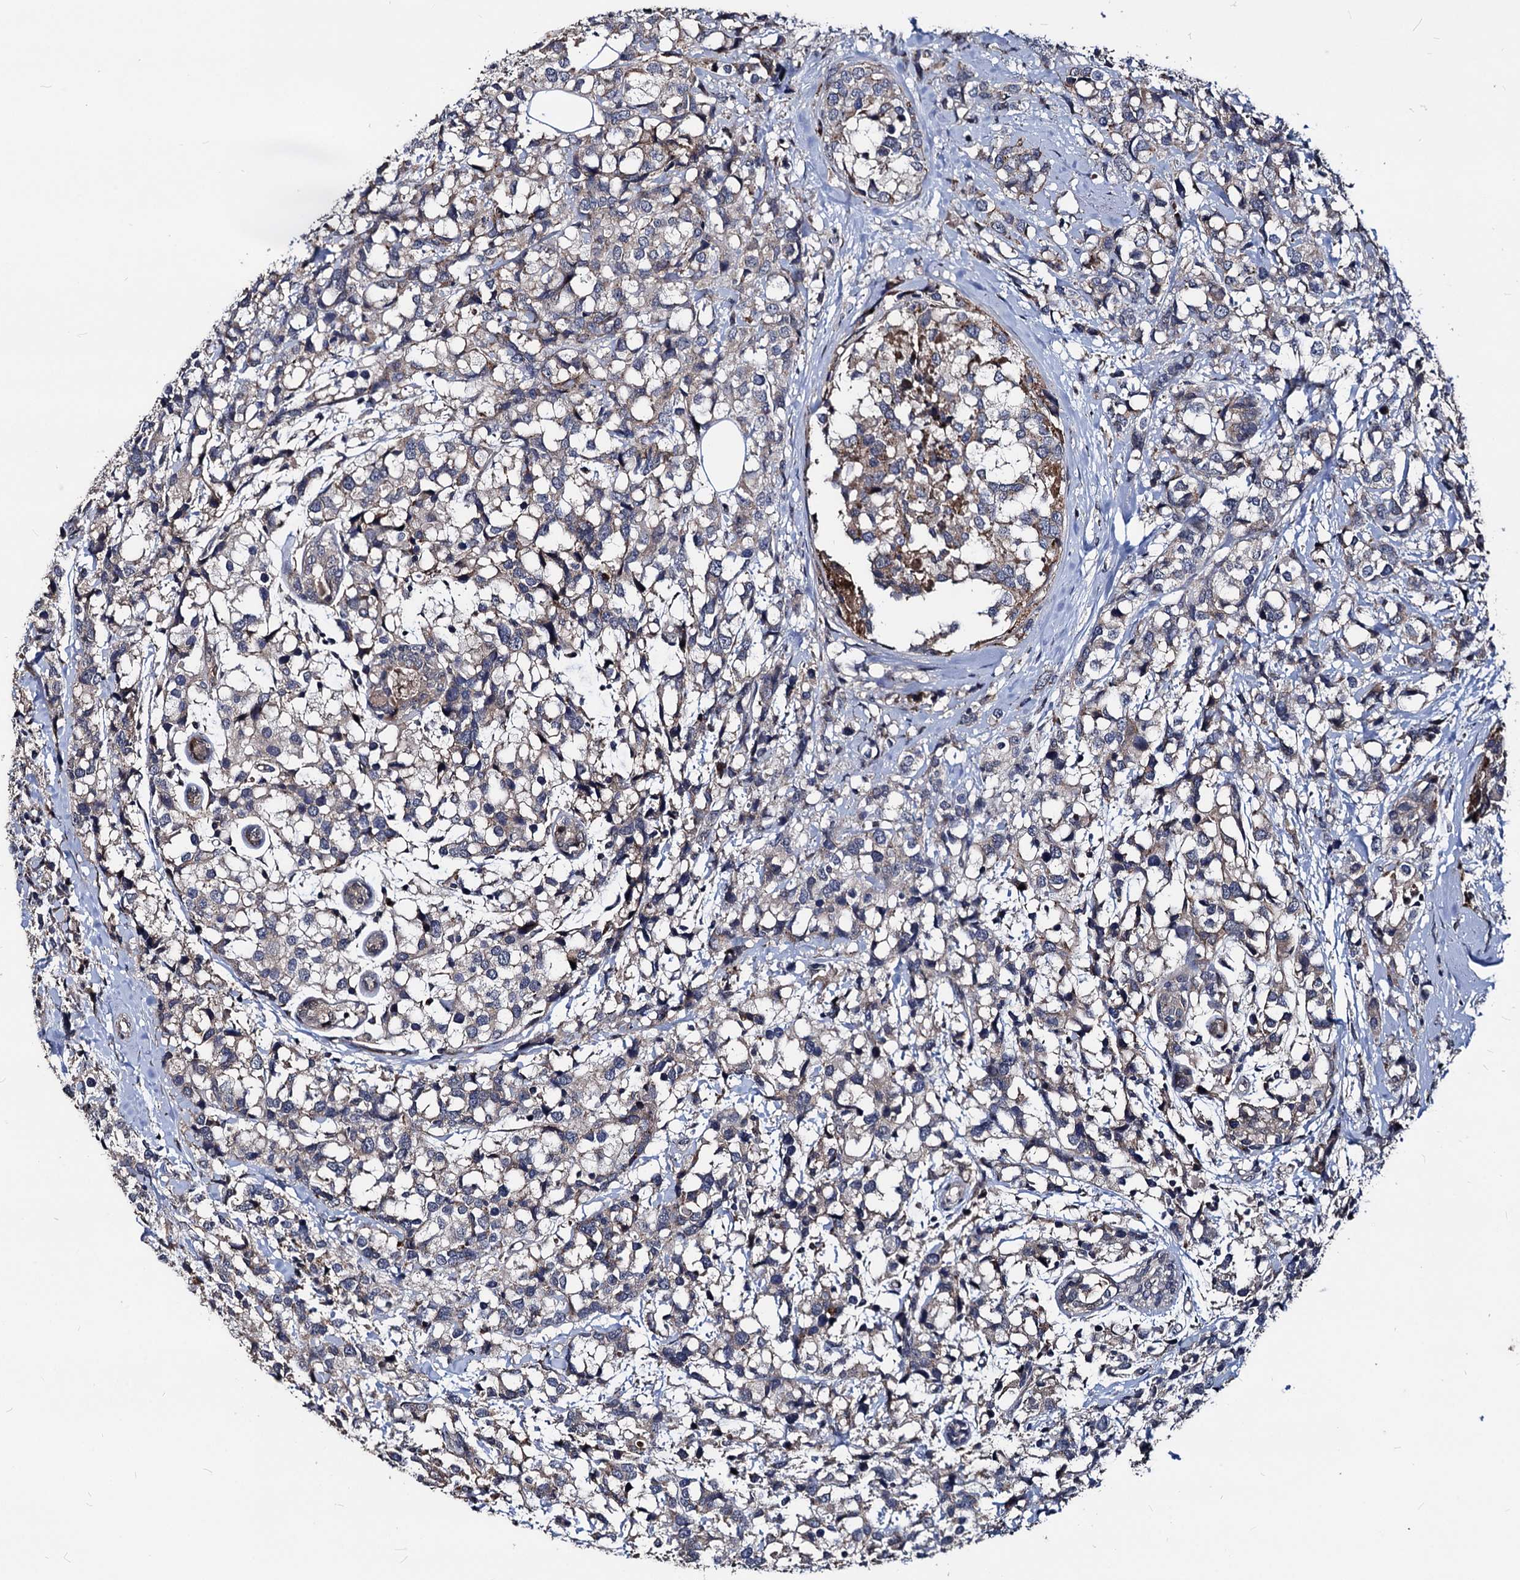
{"staining": {"intensity": "negative", "quantity": "none", "location": "none"}, "tissue": "breast cancer", "cell_type": "Tumor cells", "image_type": "cancer", "snomed": [{"axis": "morphology", "description": "Lobular carcinoma"}, {"axis": "topography", "description": "Breast"}], "caption": "This is an IHC histopathology image of human breast cancer. There is no positivity in tumor cells.", "gene": "SMAGP", "patient": {"sex": "female", "age": 59}}